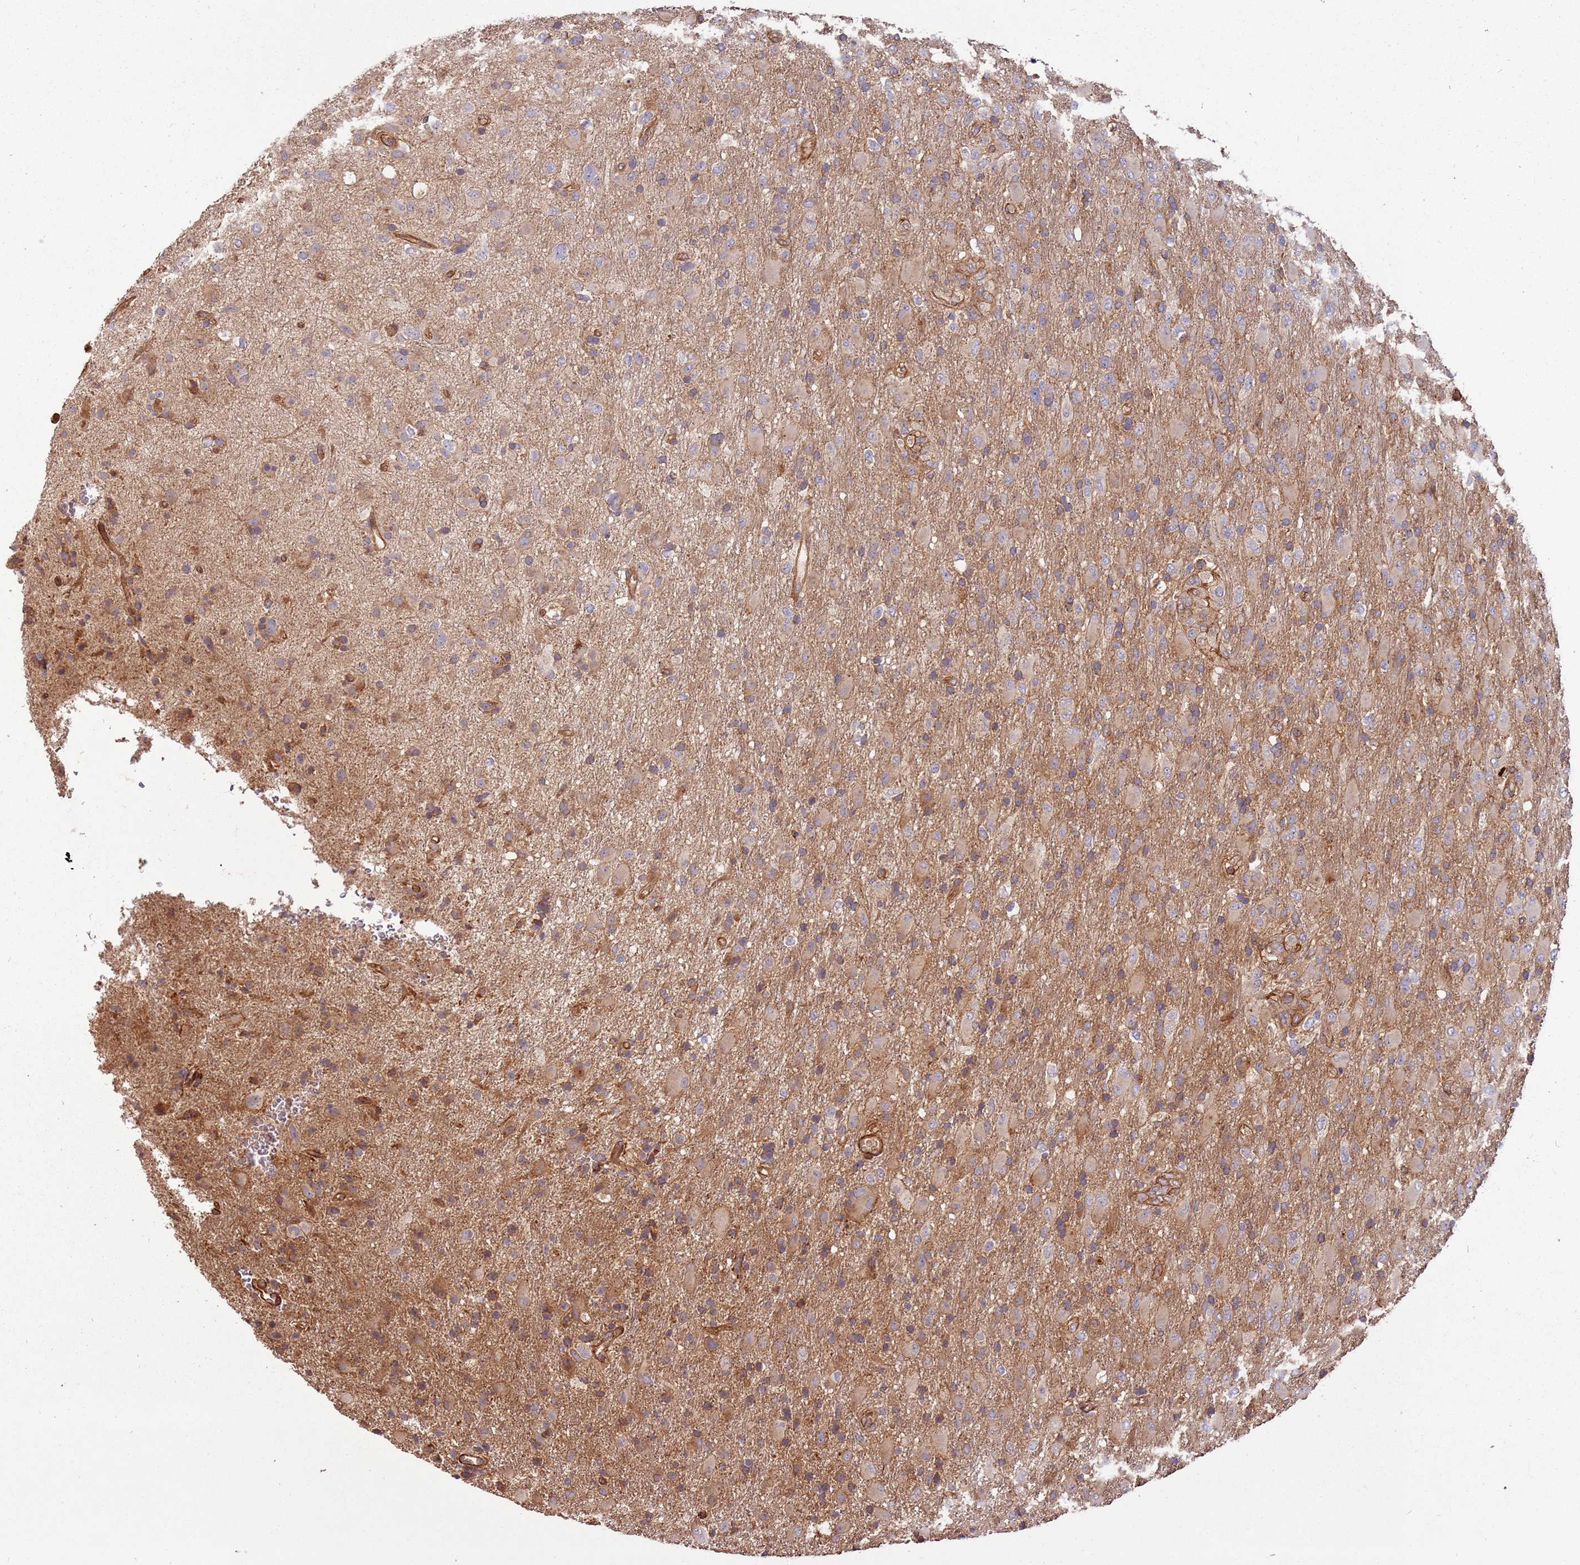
{"staining": {"intensity": "moderate", "quantity": "<25%", "location": "cytoplasmic/membranous"}, "tissue": "glioma", "cell_type": "Tumor cells", "image_type": "cancer", "snomed": [{"axis": "morphology", "description": "Glioma, malignant, Low grade"}, {"axis": "topography", "description": "Brain"}], "caption": "High-magnification brightfield microscopy of malignant glioma (low-grade) stained with DAB (brown) and counterstained with hematoxylin (blue). tumor cells exhibit moderate cytoplasmic/membranous staining is seen in about<25% of cells.", "gene": "ACVR2A", "patient": {"sex": "male", "age": 65}}